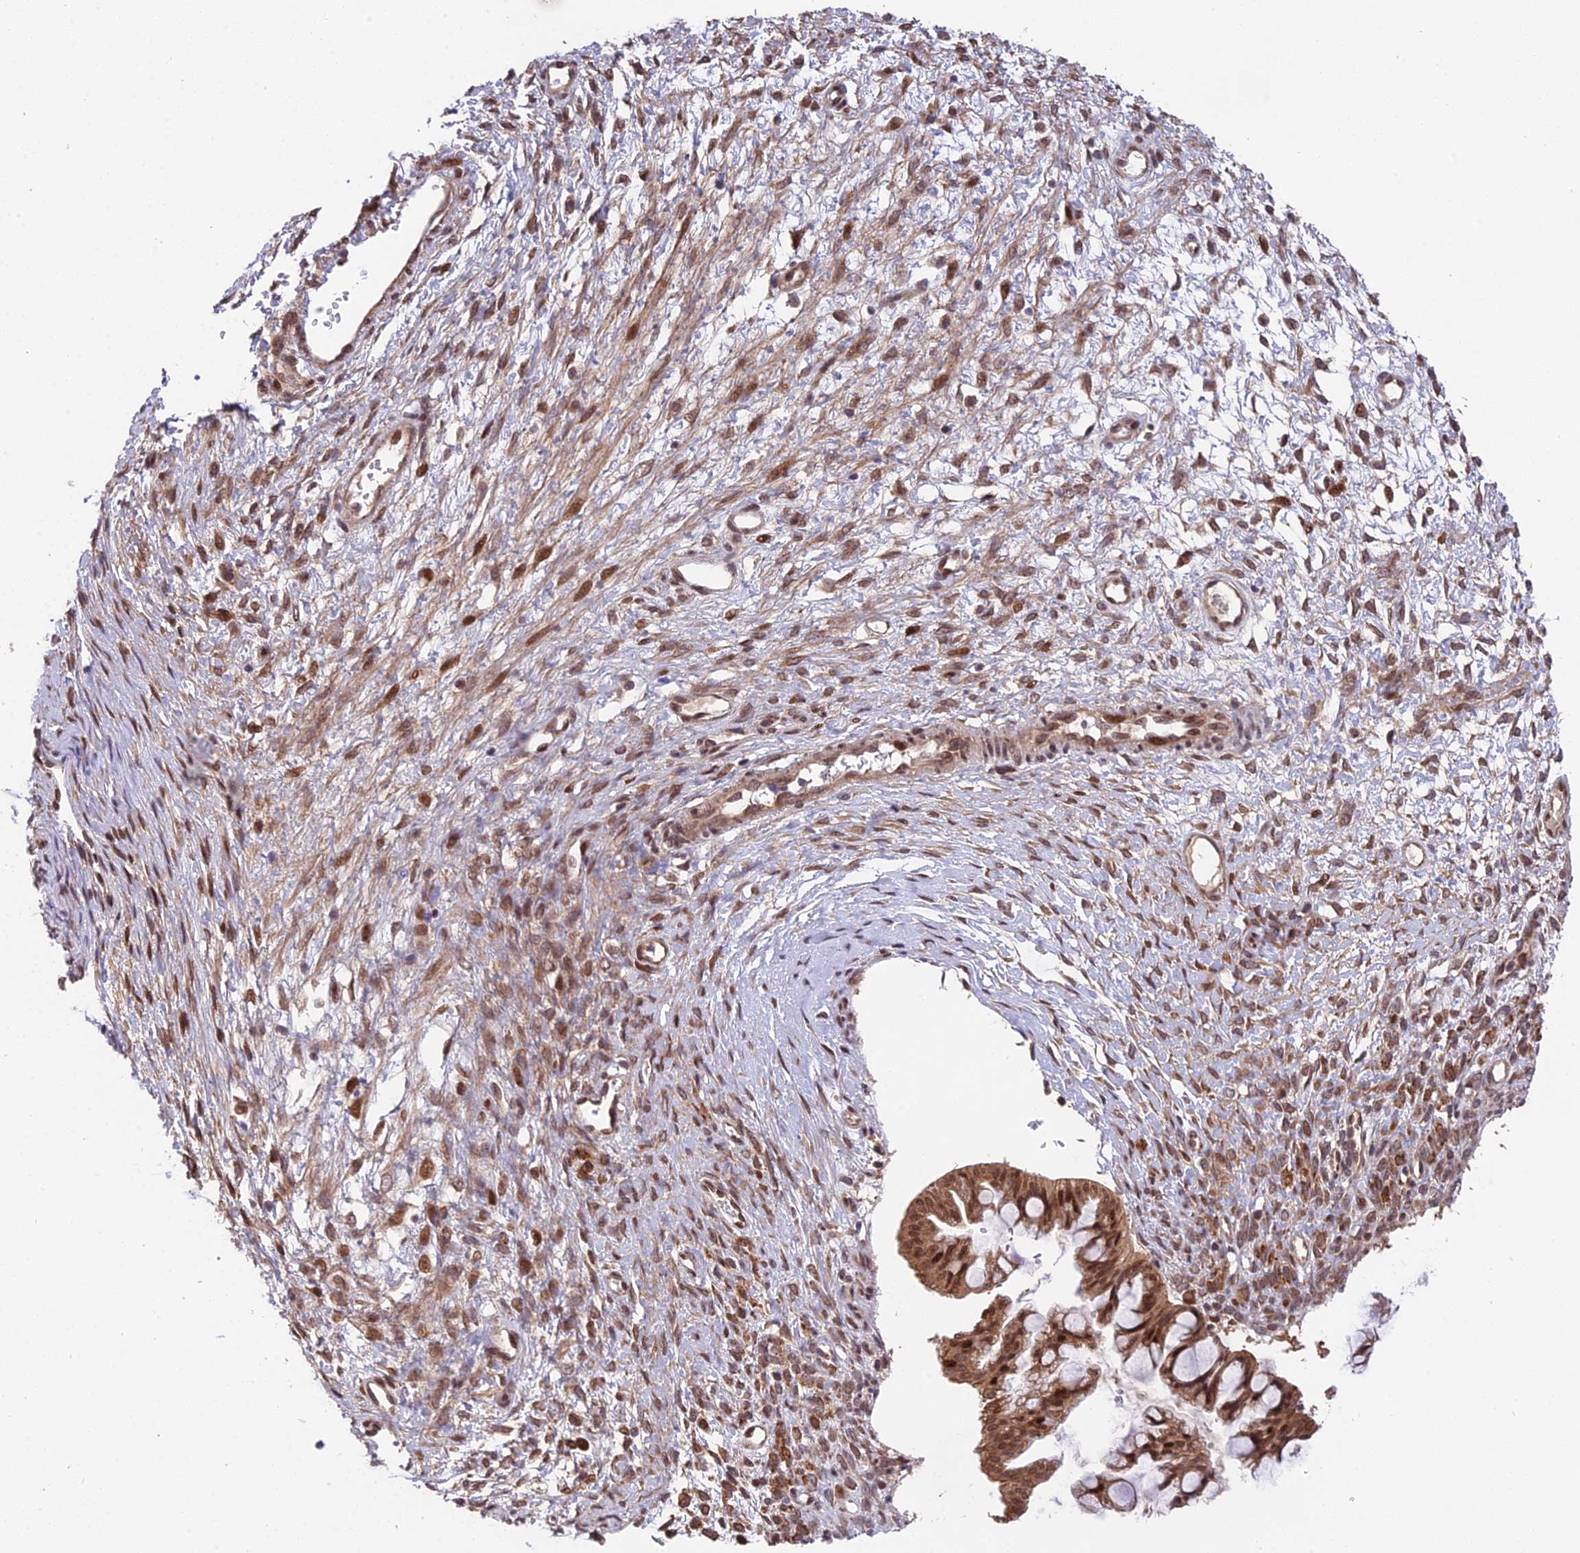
{"staining": {"intensity": "strong", "quantity": ">75%", "location": "cytoplasmic/membranous,nuclear"}, "tissue": "ovarian cancer", "cell_type": "Tumor cells", "image_type": "cancer", "snomed": [{"axis": "morphology", "description": "Cystadenocarcinoma, mucinous, NOS"}, {"axis": "topography", "description": "Ovary"}], "caption": "DAB immunohistochemical staining of human ovarian mucinous cystadenocarcinoma reveals strong cytoplasmic/membranous and nuclear protein expression in approximately >75% of tumor cells. (Brightfield microscopy of DAB IHC at high magnification).", "gene": "CYP2R1", "patient": {"sex": "female", "age": 73}}